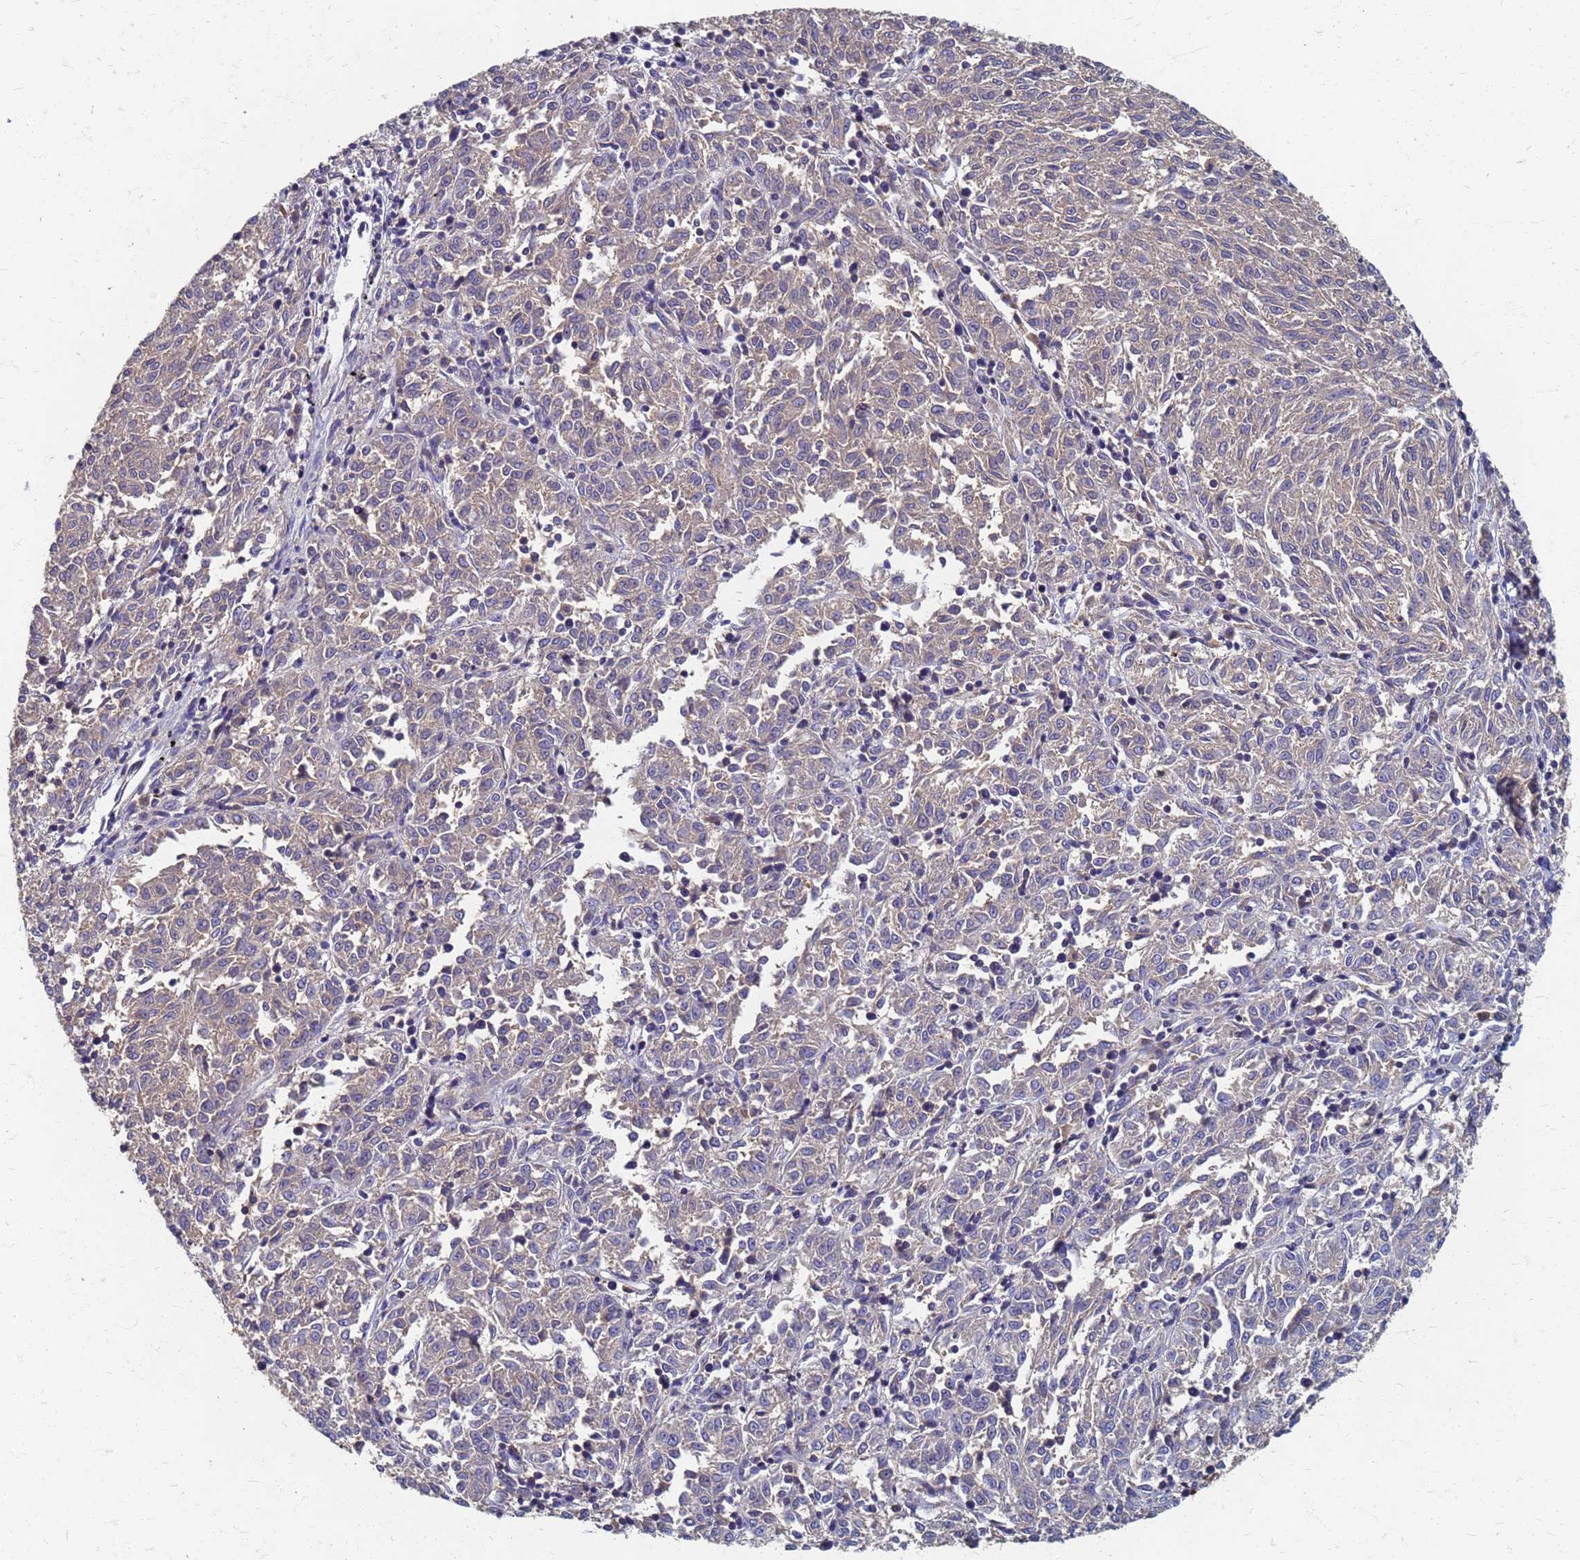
{"staining": {"intensity": "weak", "quantity": ">75%", "location": "cytoplasmic/membranous"}, "tissue": "melanoma", "cell_type": "Tumor cells", "image_type": "cancer", "snomed": [{"axis": "morphology", "description": "Malignant melanoma, NOS"}, {"axis": "topography", "description": "Skin"}], "caption": "Melanoma was stained to show a protein in brown. There is low levels of weak cytoplasmic/membranous staining in approximately >75% of tumor cells.", "gene": "KRCC1", "patient": {"sex": "female", "age": 72}}